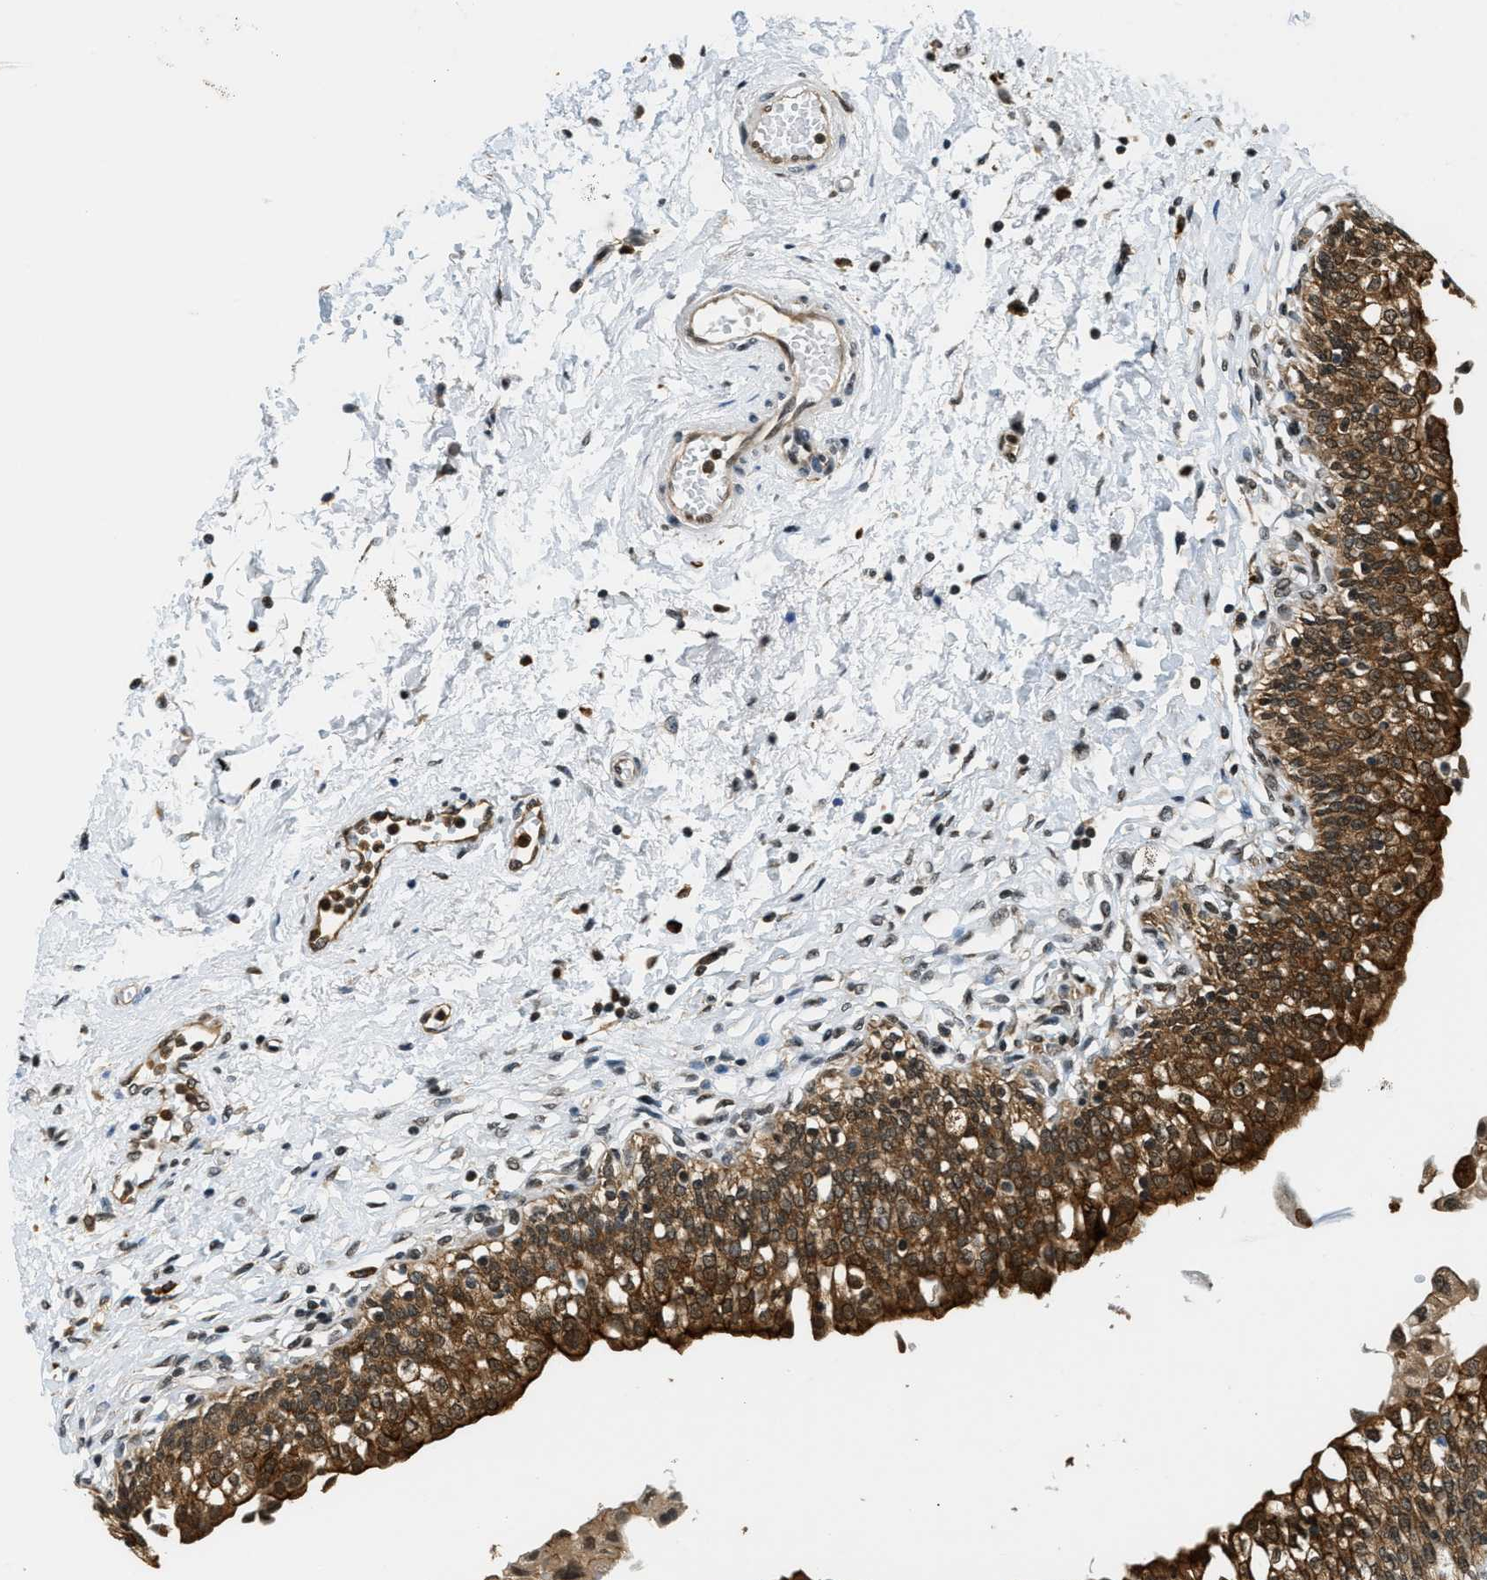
{"staining": {"intensity": "strong", "quantity": ">75%", "location": "cytoplasmic/membranous"}, "tissue": "urinary bladder", "cell_type": "Urothelial cells", "image_type": "normal", "snomed": [{"axis": "morphology", "description": "Normal tissue, NOS"}, {"axis": "topography", "description": "Urinary bladder"}], "caption": "Protein analysis of normal urinary bladder exhibits strong cytoplasmic/membranous expression in about >75% of urothelial cells. (brown staining indicates protein expression, while blue staining denotes nuclei).", "gene": "RAB11FIP1", "patient": {"sex": "male", "age": 55}}